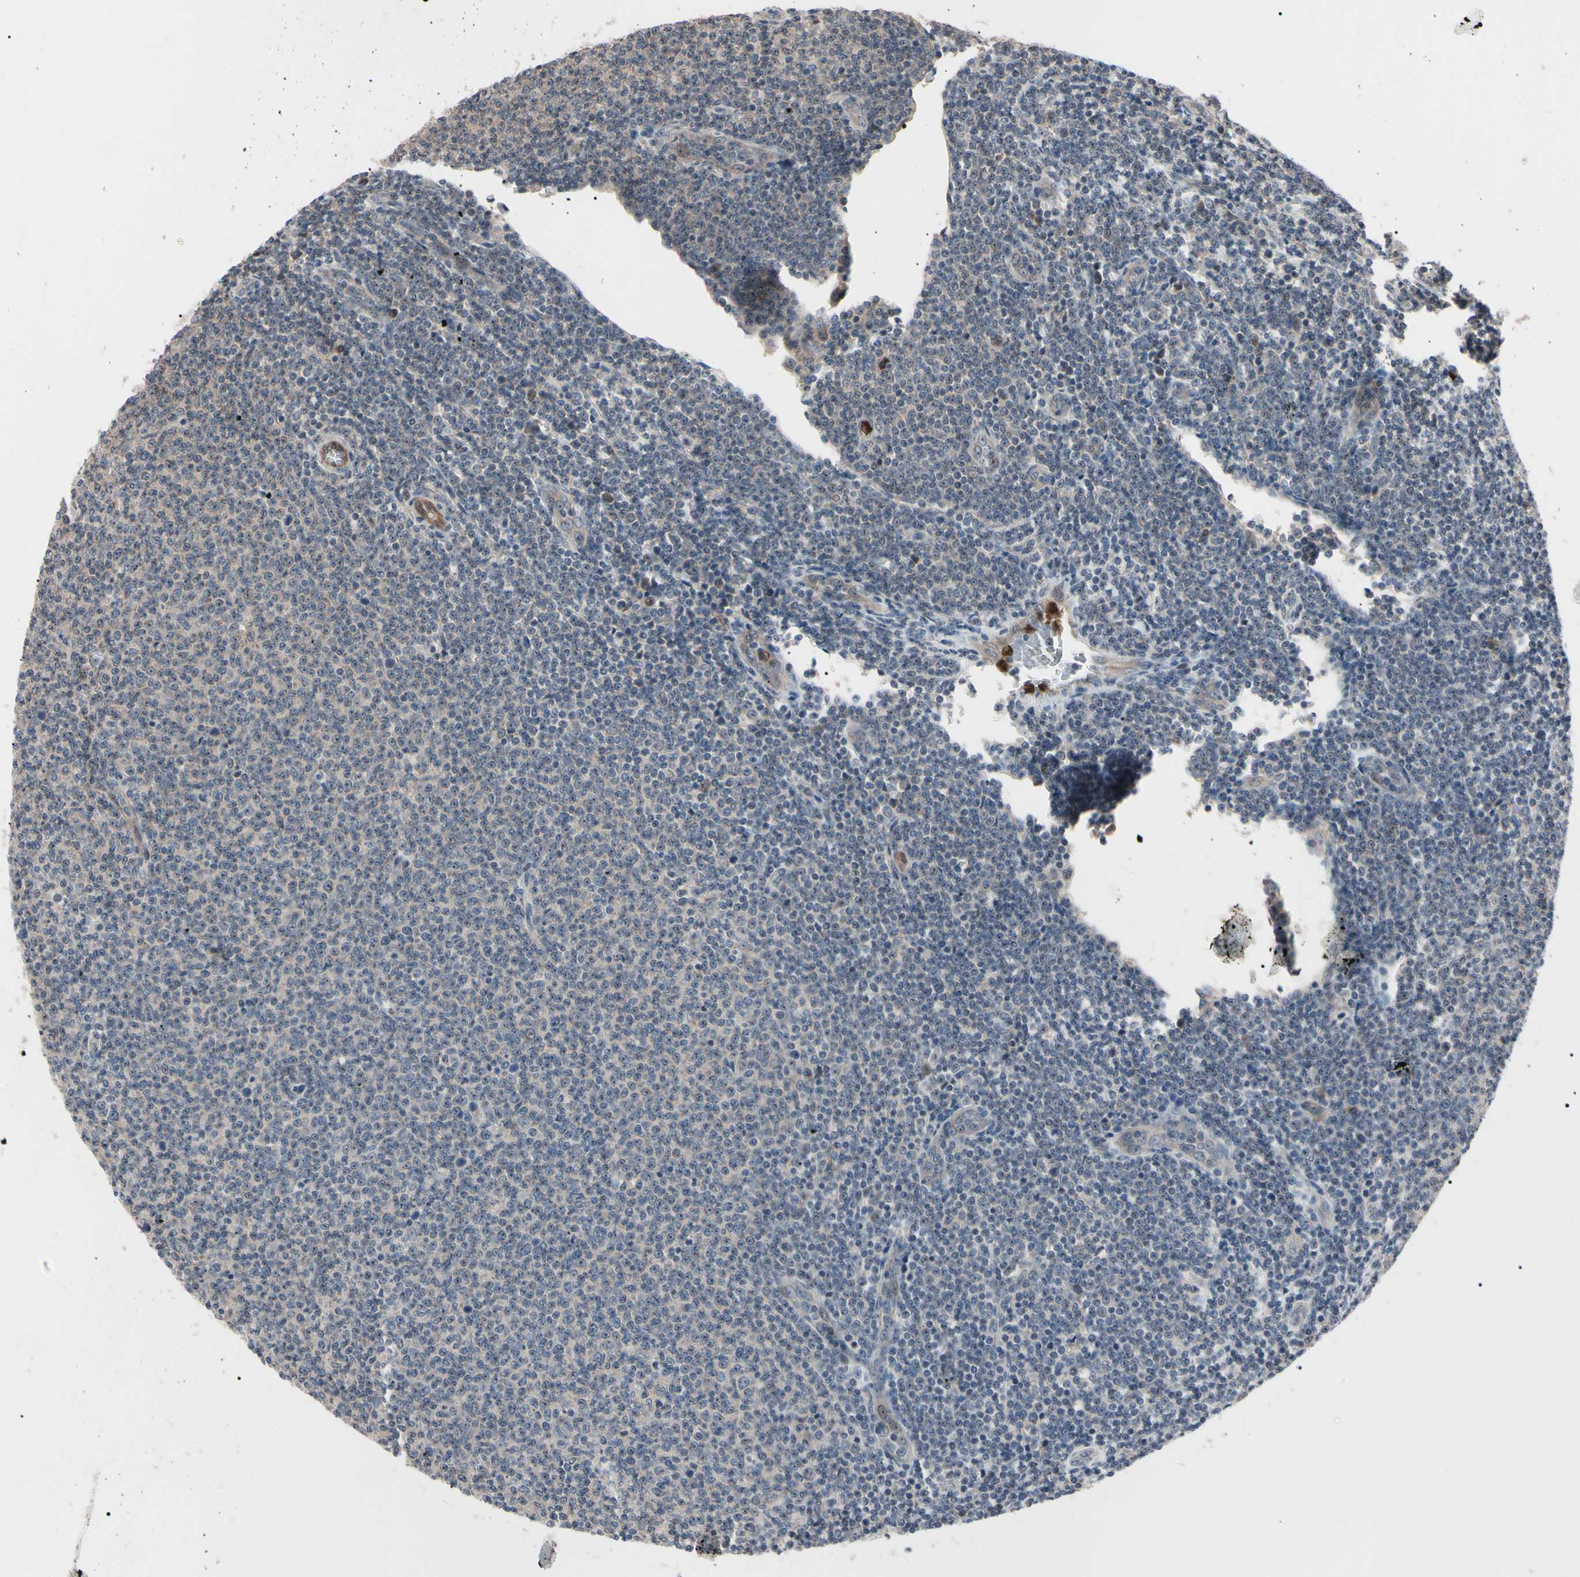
{"staining": {"intensity": "weak", "quantity": ">75%", "location": "cytoplasmic/membranous"}, "tissue": "lymphoma", "cell_type": "Tumor cells", "image_type": "cancer", "snomed": [{"axis": "morphology", "description": "Malignant lymphoma, non-Hodgkin's type, Low grade"}, {"axis": "topography", "description": "Lymph node"}], "caption": "Immunohistochemistry (IHC) of human lymphoma reveals low levels of weak cytoplasmic/membranous positivity in approximately >75% of tumor cells.", "gene": "TRAF5", "patient": {"sex": "male", "age": 66}}